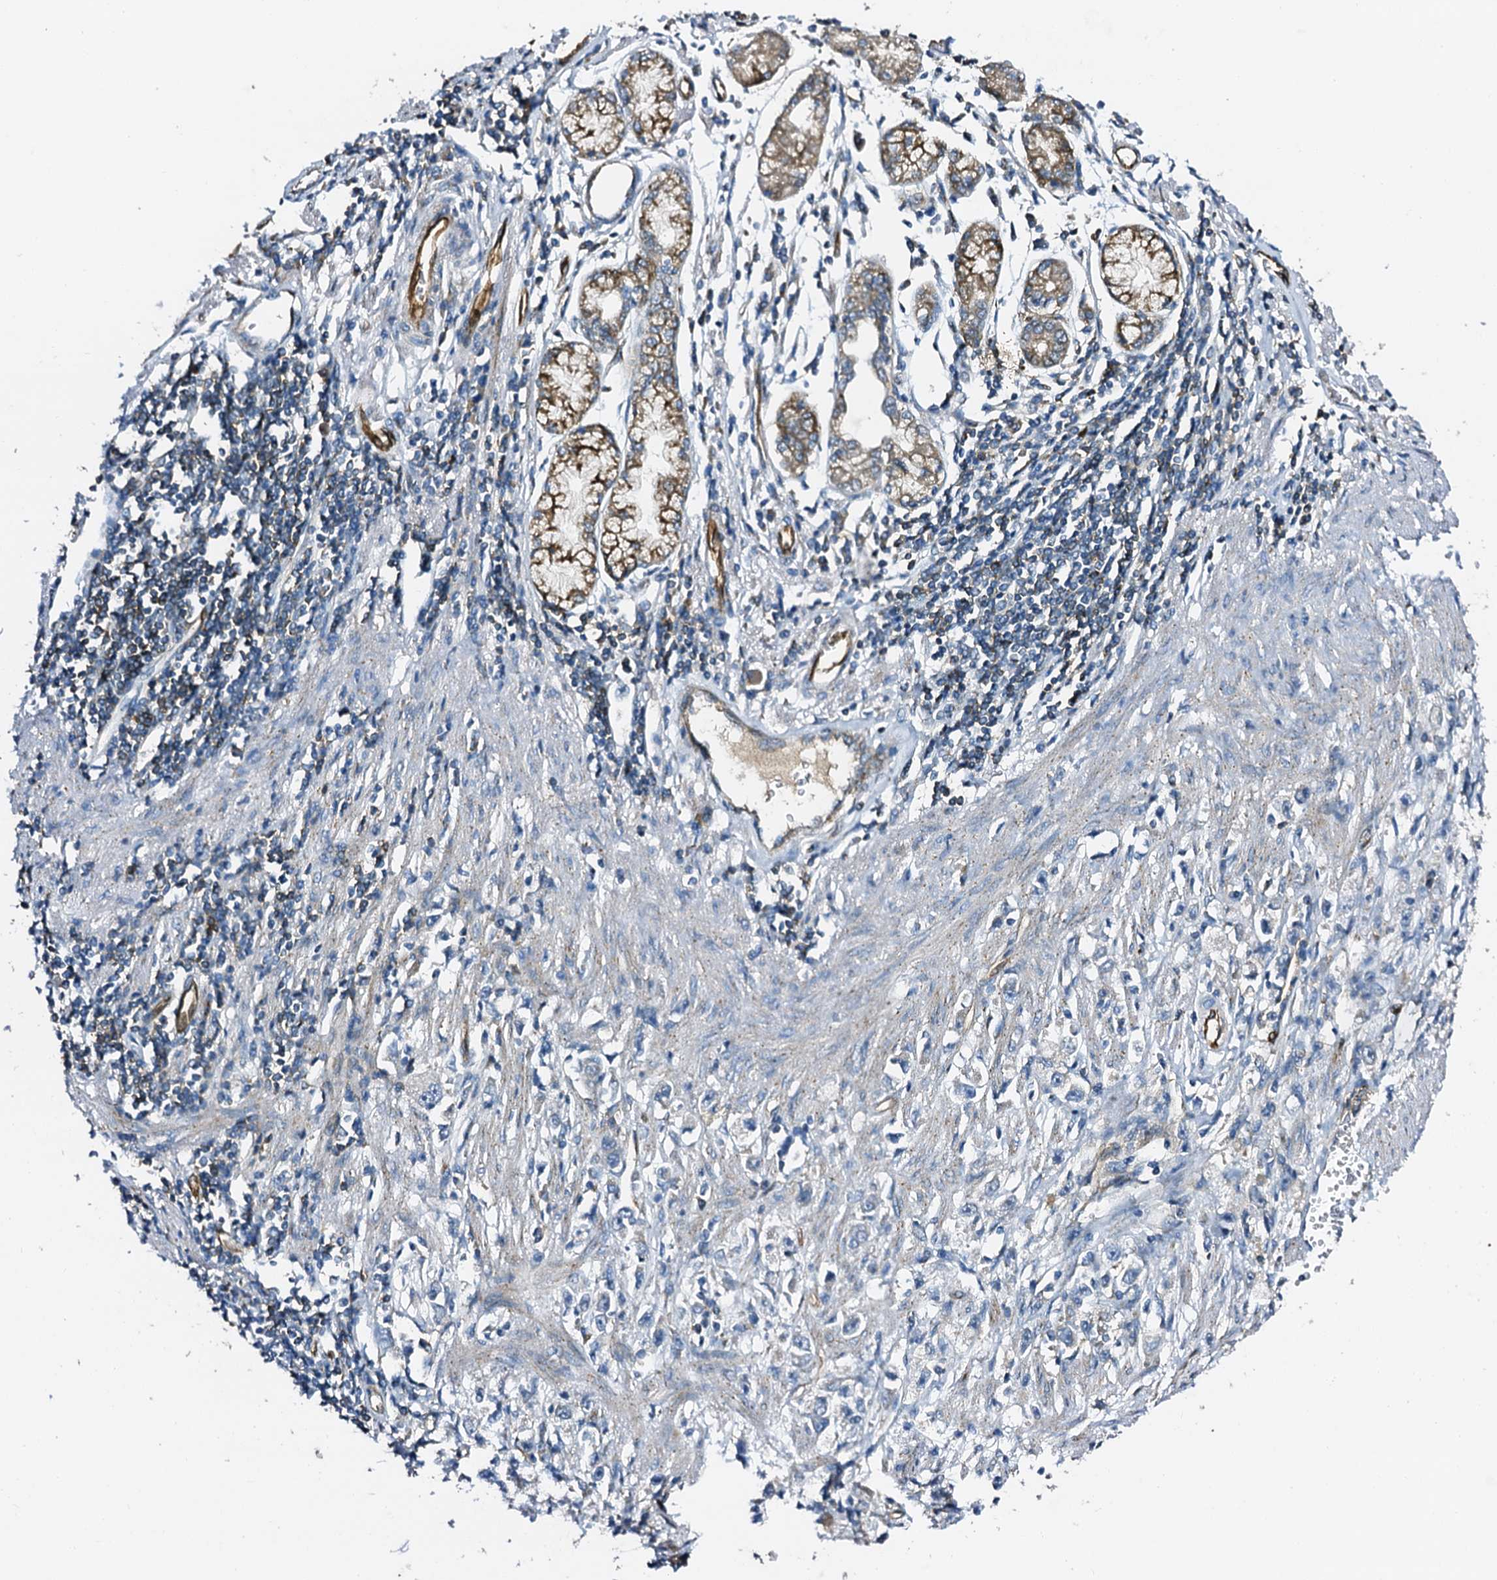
{"staining": {"intensity": "negative", "quantity": "none", "location": "none"}, "tissue": "stomach cancer", "cell_type": "Tumor cells", "image_type": "cancer", "snomed": [{"axis": "morphology", "description": "Adenocarcinoma, NOS"}, {"axis": "topography", "description": "Stomach"}], "caption": "Immunohistochemistry micrograph of human adenocarcinoma (stomach) stained for a protein (brown), which shows no expression in tumor cells.", "gene": "DBX1", "patient": {"sex": "female", "age": 59}}